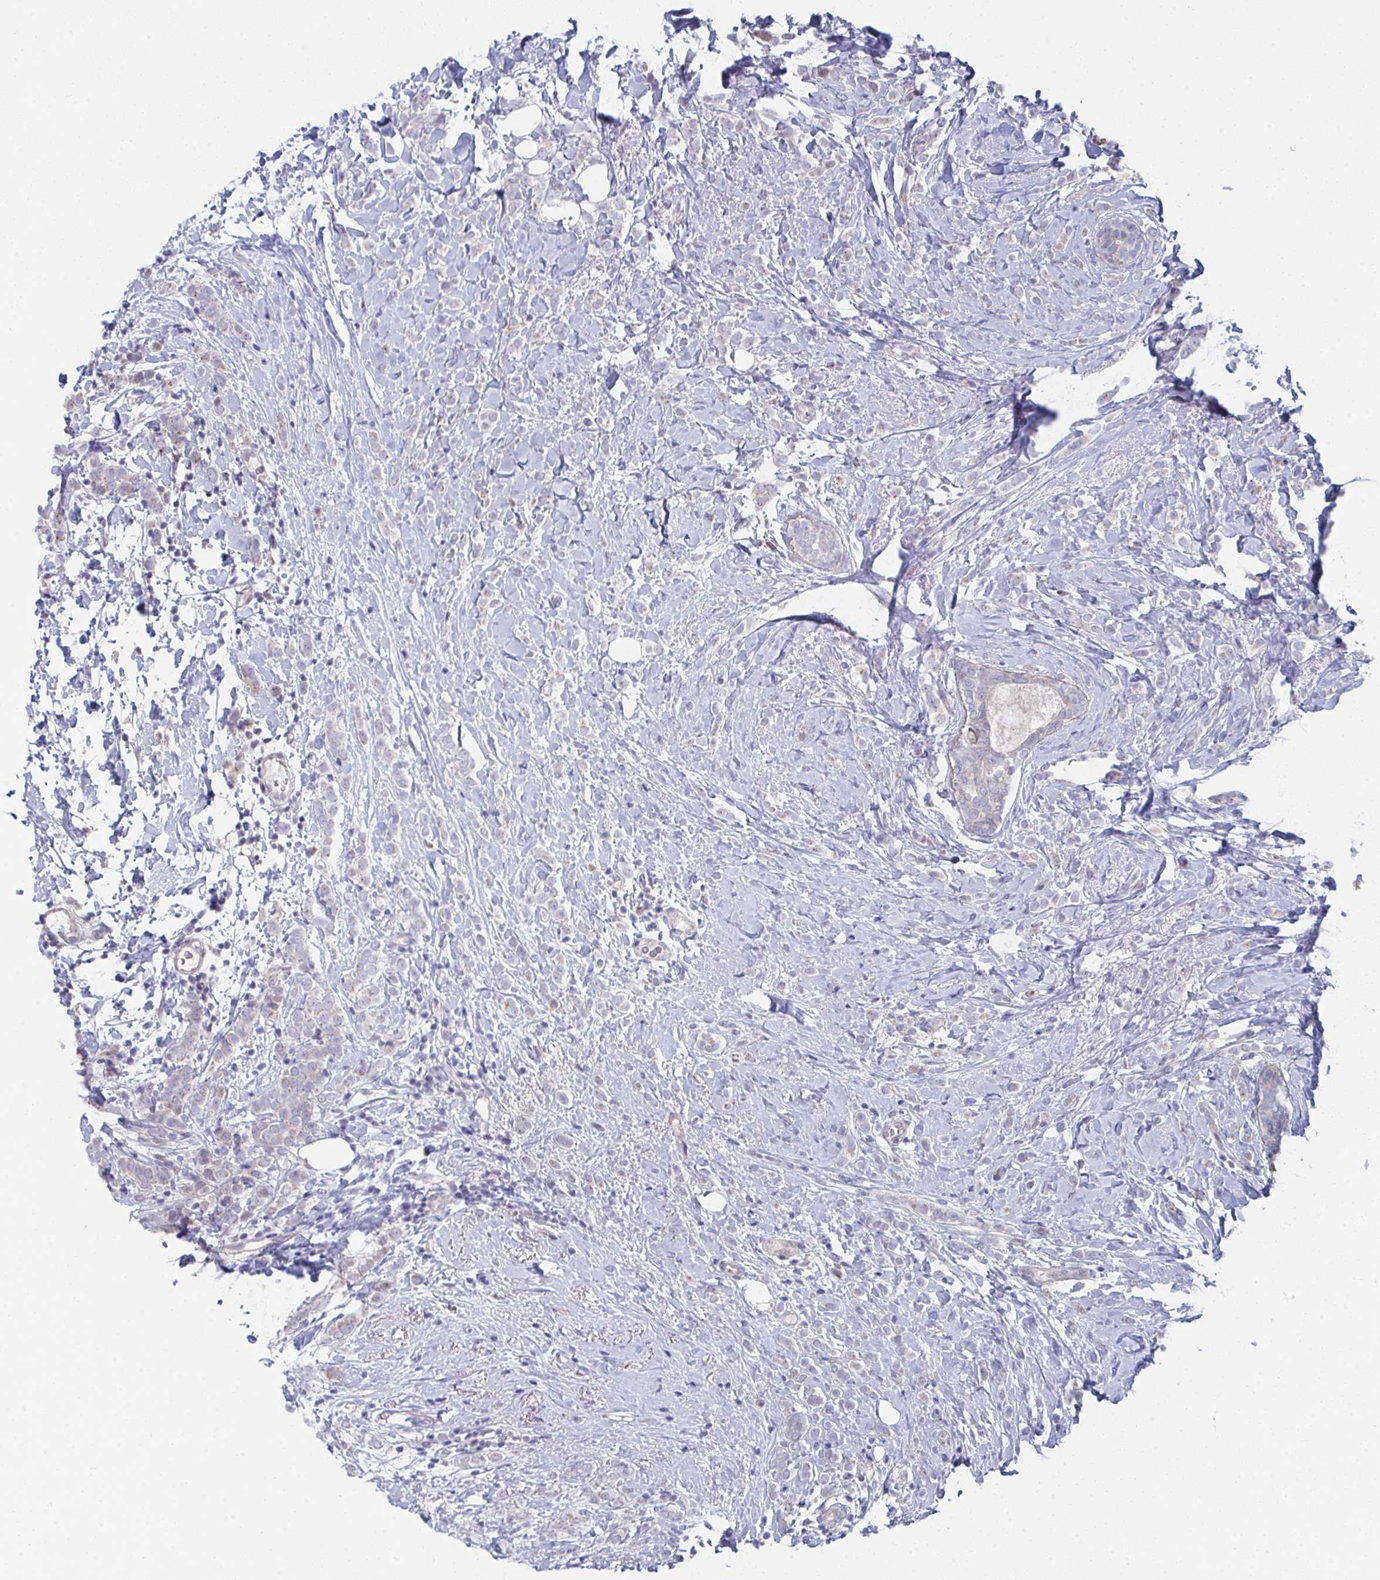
{"staining": {"intensity": "negative", "quantity": "none", "location": "none"}, "tissue": "breast cancer", "cell_type": "Tumor cells", "image_type": "cancer", "snomed": [{"axis": "morphology", "description": "Lobular carcinoma"}, {"axis": "topography", "description": "Breast"}], "caption": "The photomicrograph displays no significant staining in tumor cells of lobular carcinoma (breast).", "gene": "VWDE", "patient": {"sex": "female", "age": 49}}